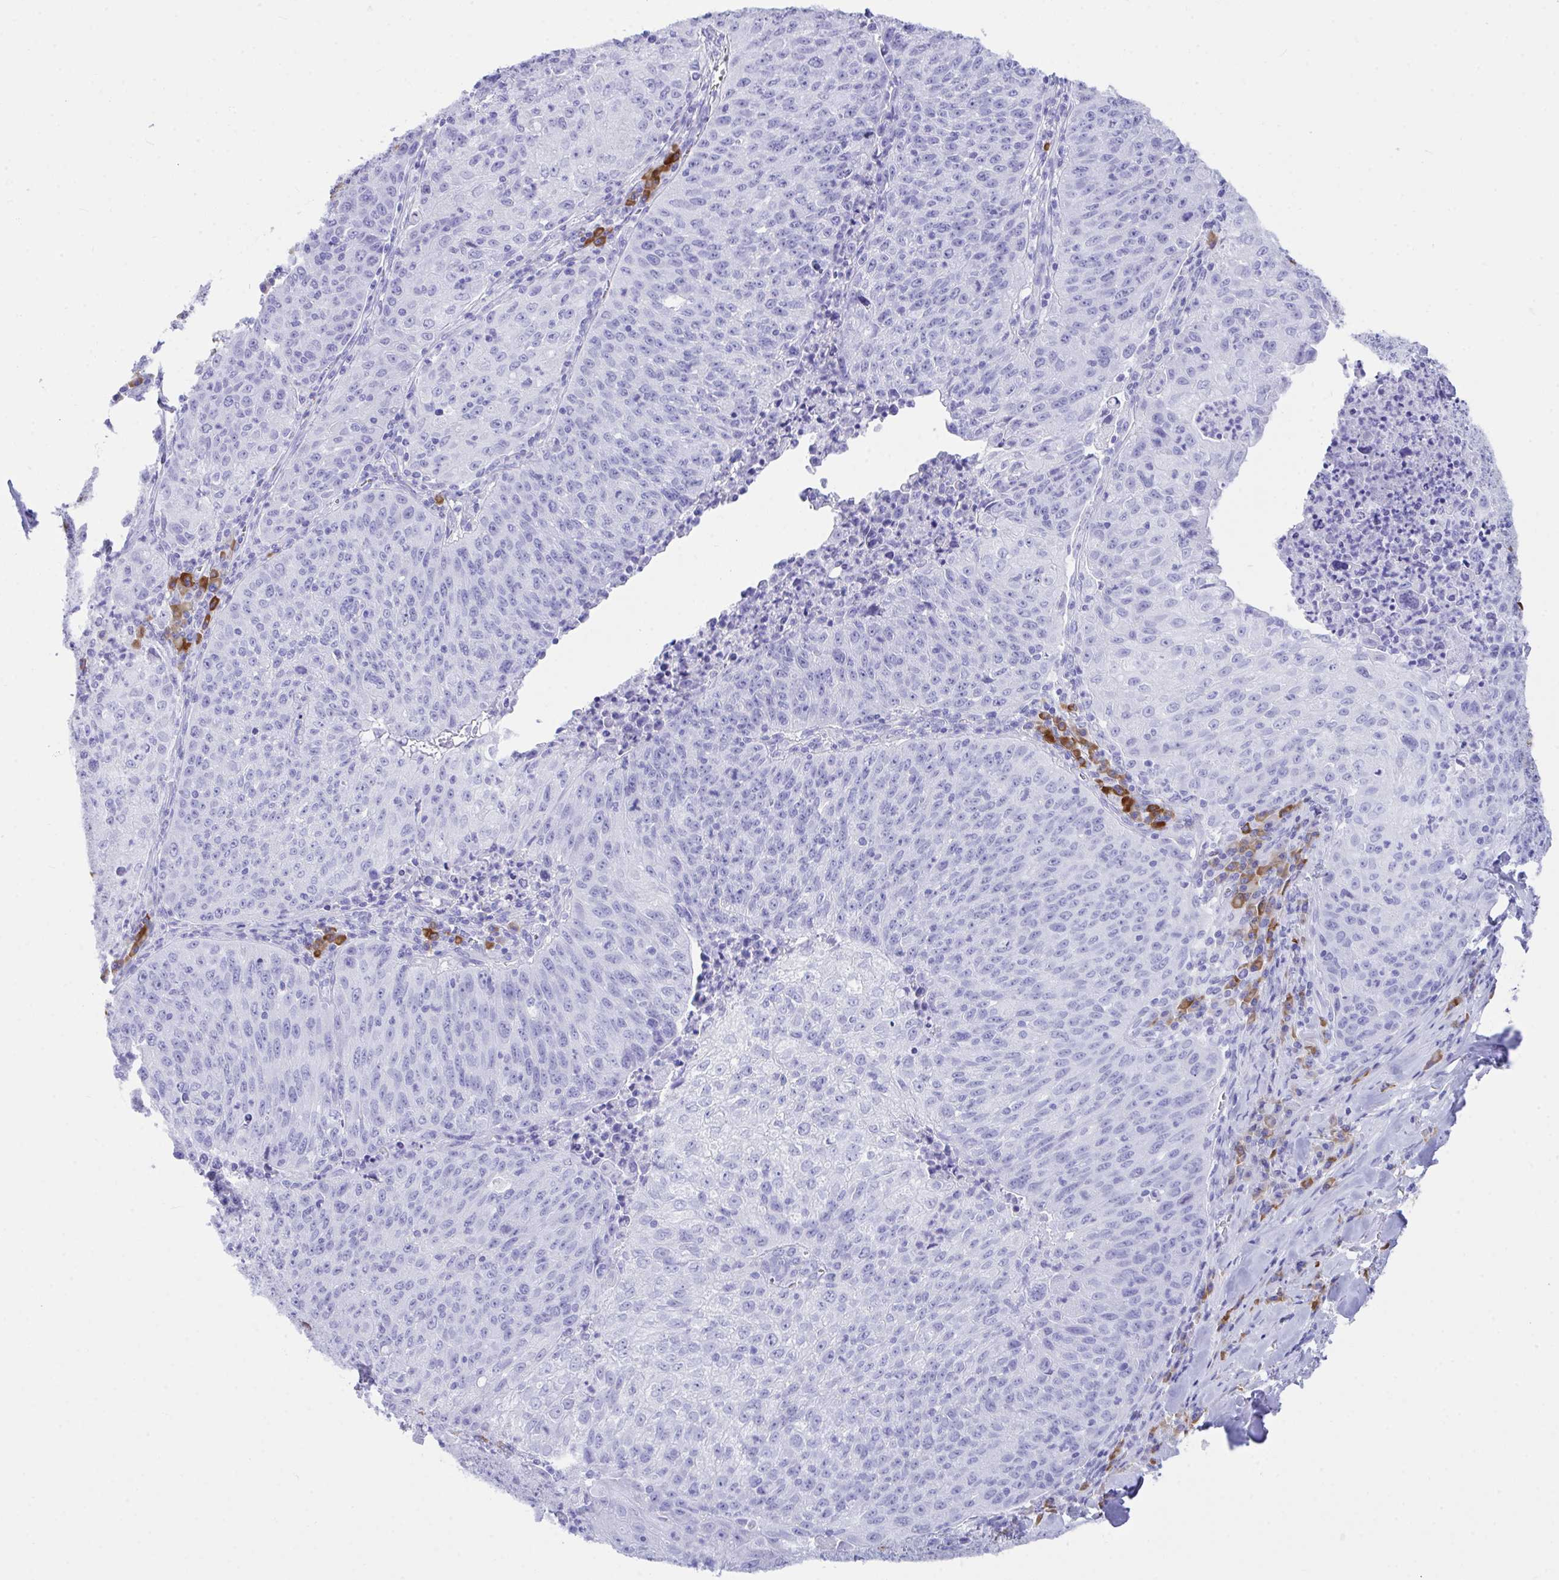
{"staining": {"intensity": "negative", "quantity": "none", "location": "none"}, "tissue": "lung cancer", "cell_type": "Tumor cells", "image_type": "cancer", "snomed": [{"axis": "morphology", "description": "Squamous cell carcinoma, NOS"}, {"axis": "morphology", "description": "Squamous cell carcinoma, metastatic, NOS"}, {"axis": "topography", "description": "Bronchus"}, {"axis": "topography", "description": "Lung"}], "caption": "Immunohistochemistry (IHC) of lung cancer reveals no positivity in tumor cells. (DAB immunohistochemistry (IHC) with hematoxylin counter stain).", "gene": "BEST4", "patient": {"sex": "male", "age": 62}}